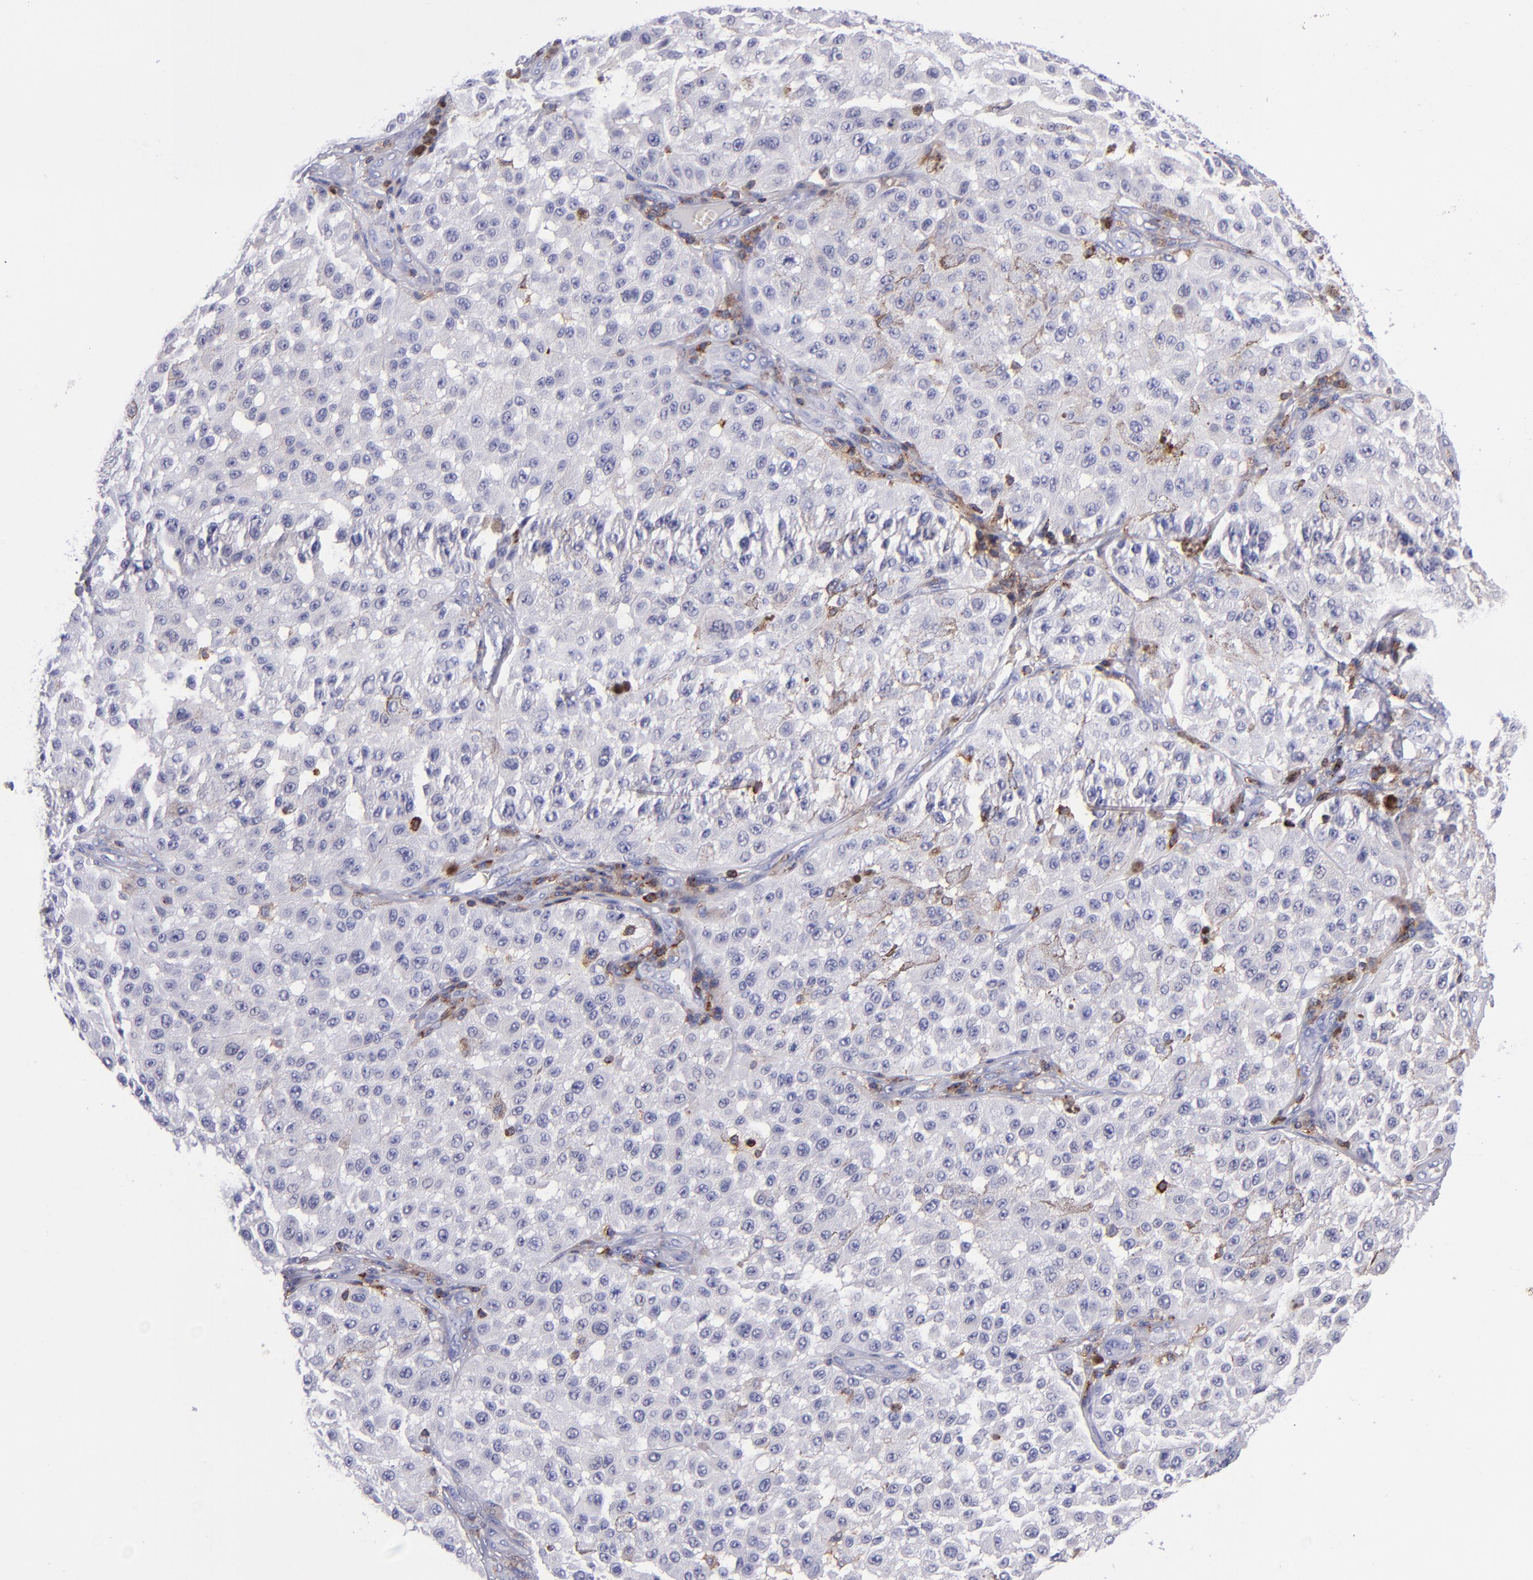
{"staining": {"intensity": "negative", "quantity": "none", "location": "none"}, "tissue": "melanoma", "cell_type": "Tumor cells", "image_type": "cancer", "snomed": [{"axis": "morphology", "description": "Malignant melanoma, NOS"}, {"axis": "topography", "description": "Skin"}], "caption": "A micrograph of melanoma stained for a protein displays no brown staining in tumor cells. (Immunohistochemistry (ihc), brightfield microscopy, high magnification).", "gene": "ICAM3", "patient": {"sex": "female", "age": 64}}